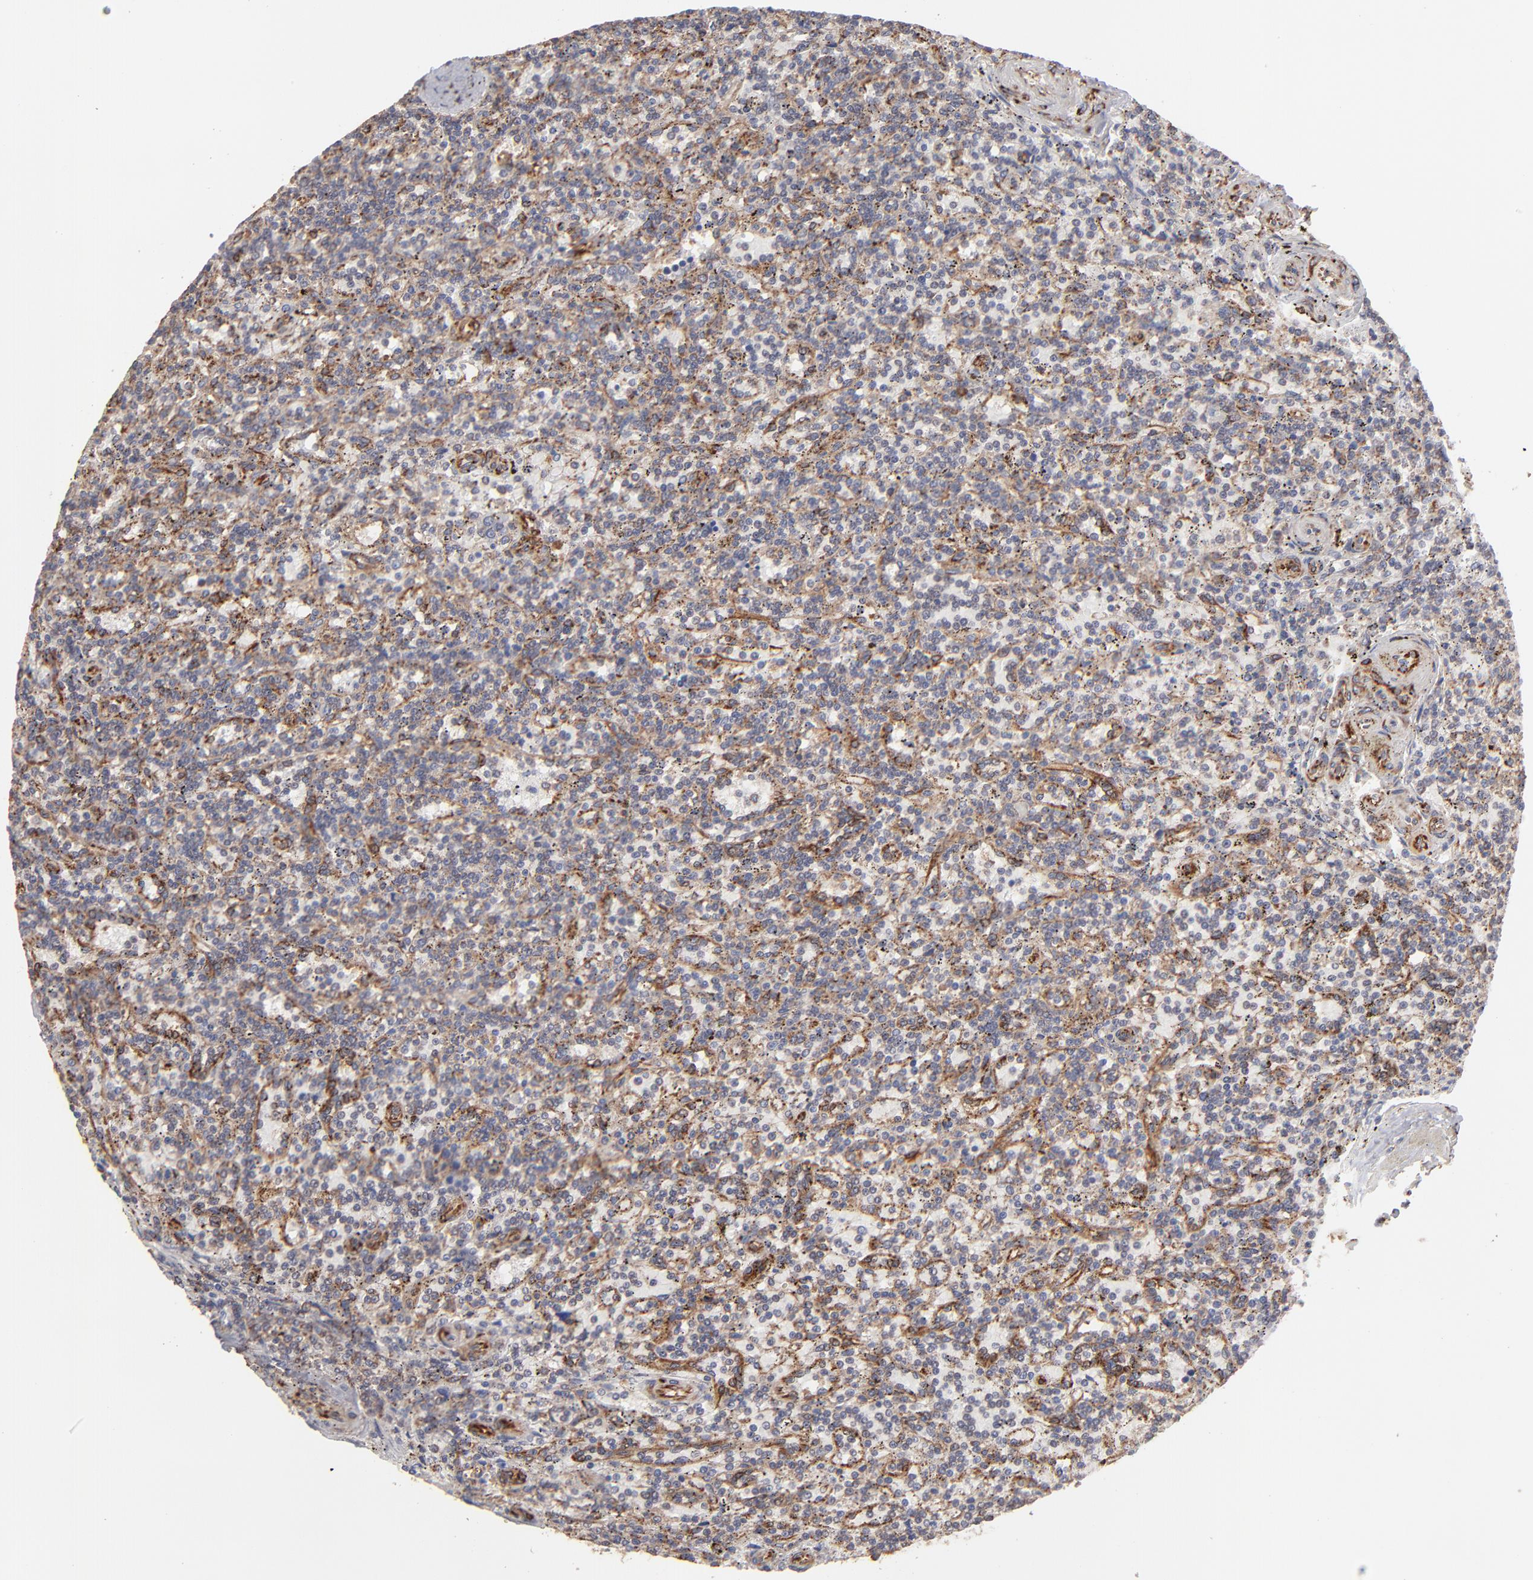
{"staining": {"intensity": "negative", "quantity": "none", "location": "none"}, "tissue": "lymphoma", "cell_type": "Tumor cells", "image_type": "cancer", "snomed": [{"axis": "morphology", "description": "Malignant lymphoma, non-Hodgkin's type, Low grade"}, {"axis": "topography", "description": "Spleen"}], "caption": "Malignant lymphoma, non-Hodgkin's type (low-grade) stained for a protein using immunohistochemistry exhibits no expression tumor cells.", "gene": "KTN1", "patient": {"sex": "male", "age": 73}}